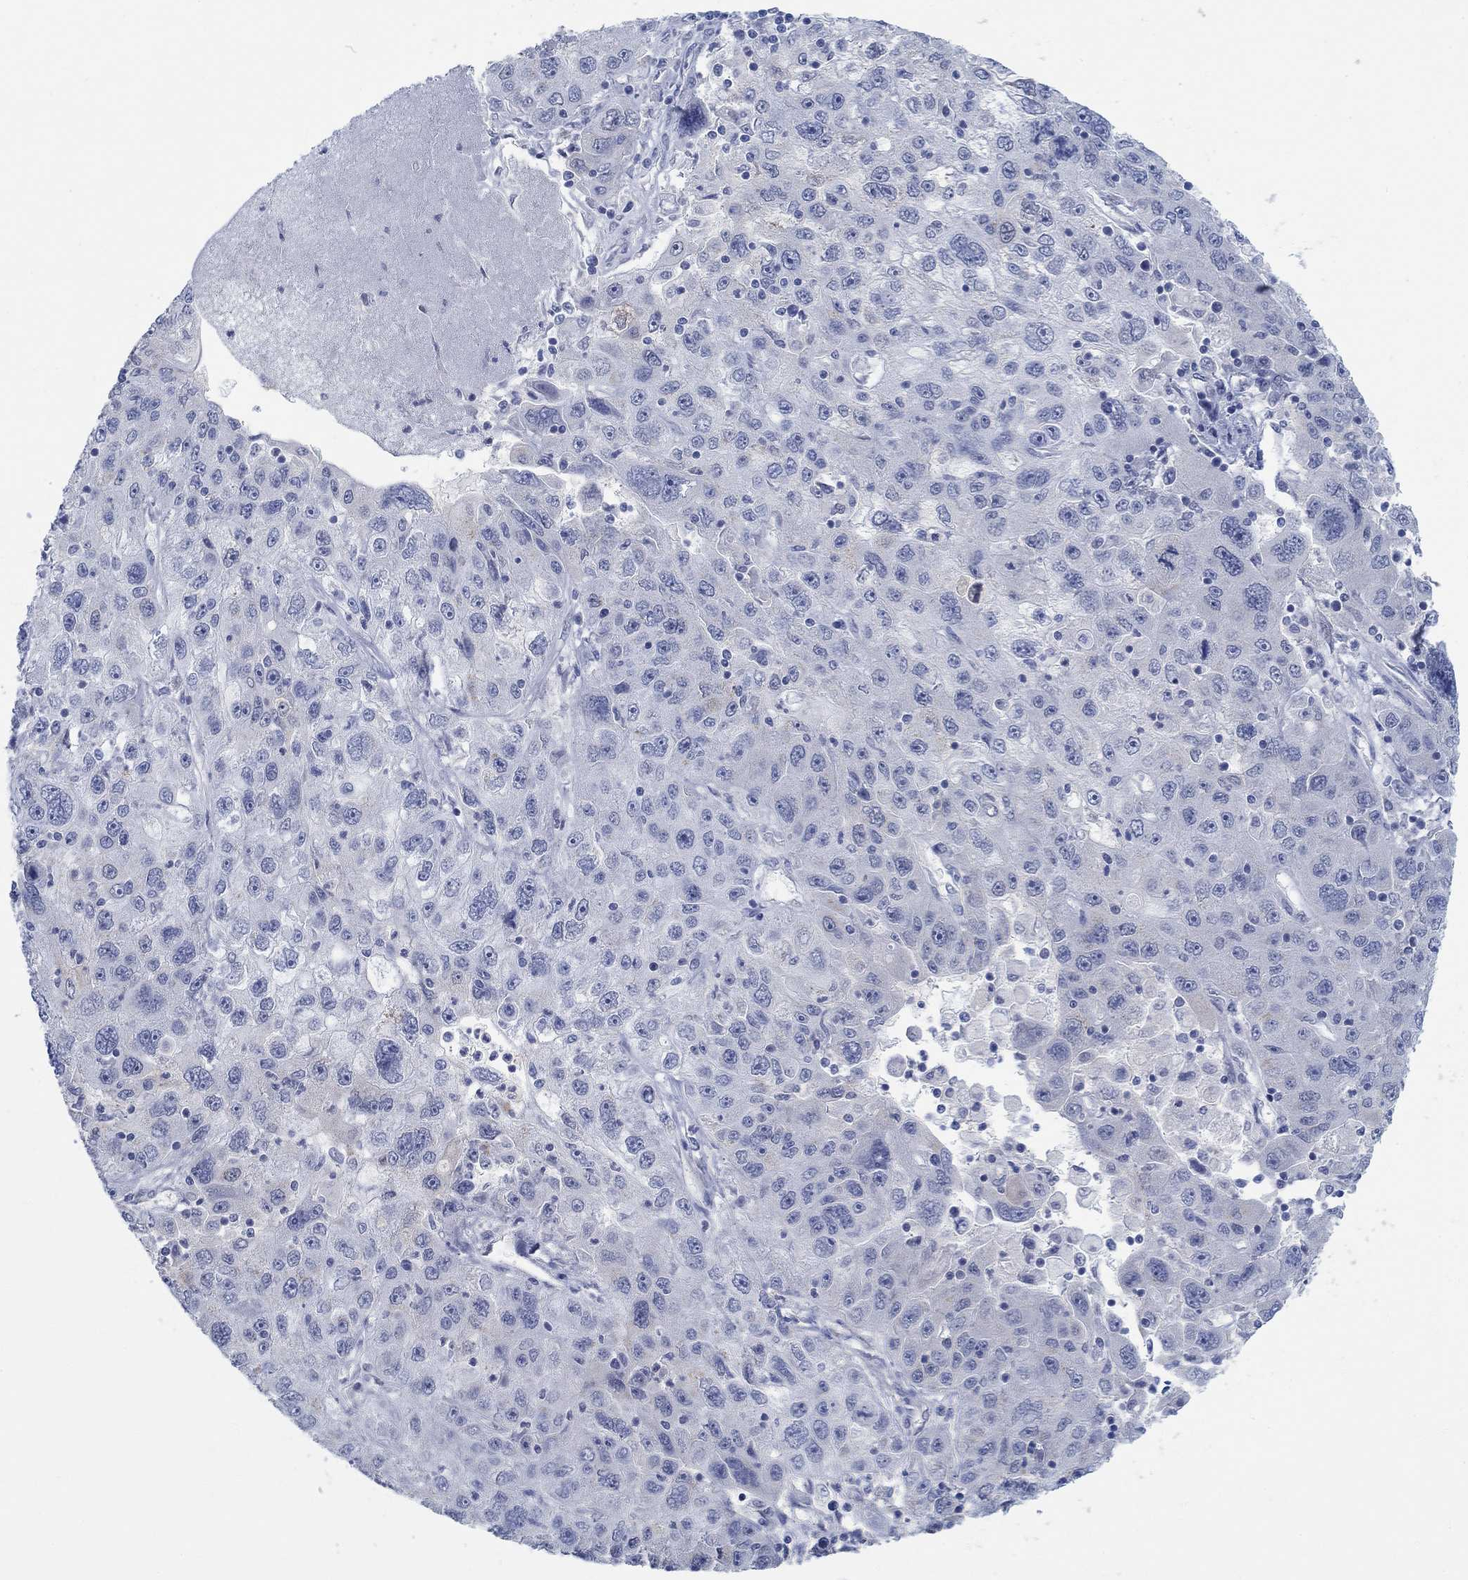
{"staining": {"intensity": "negative", "quantity": "none", "location": "none"}, "tissue": "stomach cancer", "cell_type": "Tumor cells", "image_type": "cancer", "snomed": [{"axis": "morphology", "description": "Adenocarcinoma, NOS"}, {"axis": "topography", "description": "Stomach"}], "caption": "High magnification brightfield microscopy of stomach cancer stained with DAB (brown) and counterstained with hematoxylin (blue): tumor cells show no significant staining.", "gene": "TEKT4", "patient": {"sex": "male", "age": 56}}